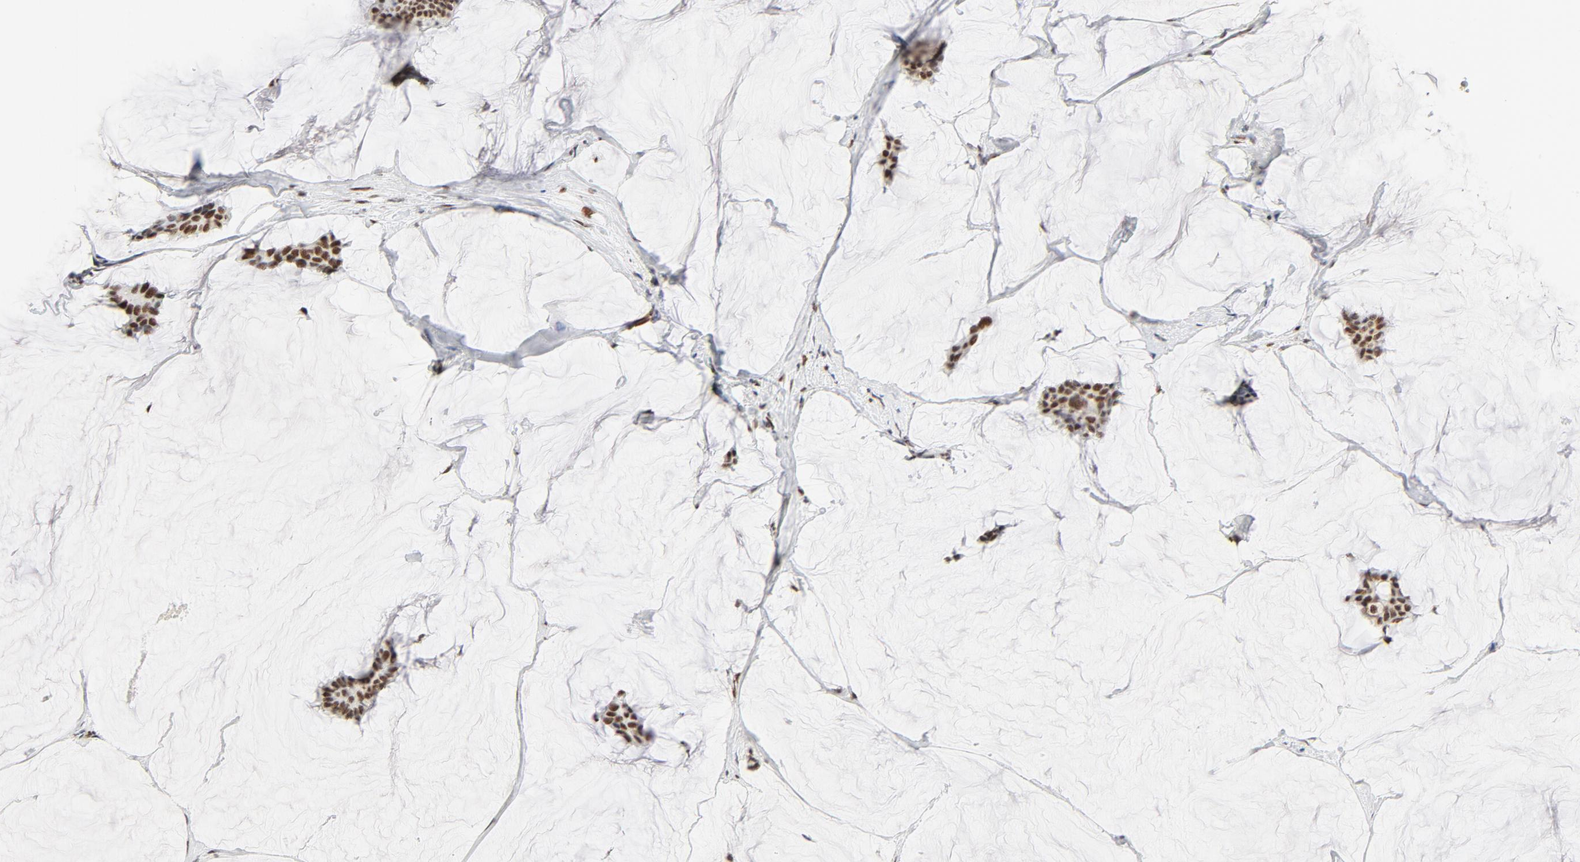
{"staining": {"intensity": "moderate", "quantity": ">75%", "location": "nuclear"}, "tissue": "breast cancer", "cell_type": "Tumor cells", "image_type": "cancer", "snomed": [{"axis": "morphology", "description": "Duct carcinoma"}, {"axis": "topography", "description": "Breast"}], "caption": "There is medium levels of moderate nuclear positivity in tumor cells of invasive ductal carcinoma (breast), as demonstrated by immunohistochemical staining (brown color).", "gene": "GTF2H1", "patient": {"sex": "female", "age": 93}}